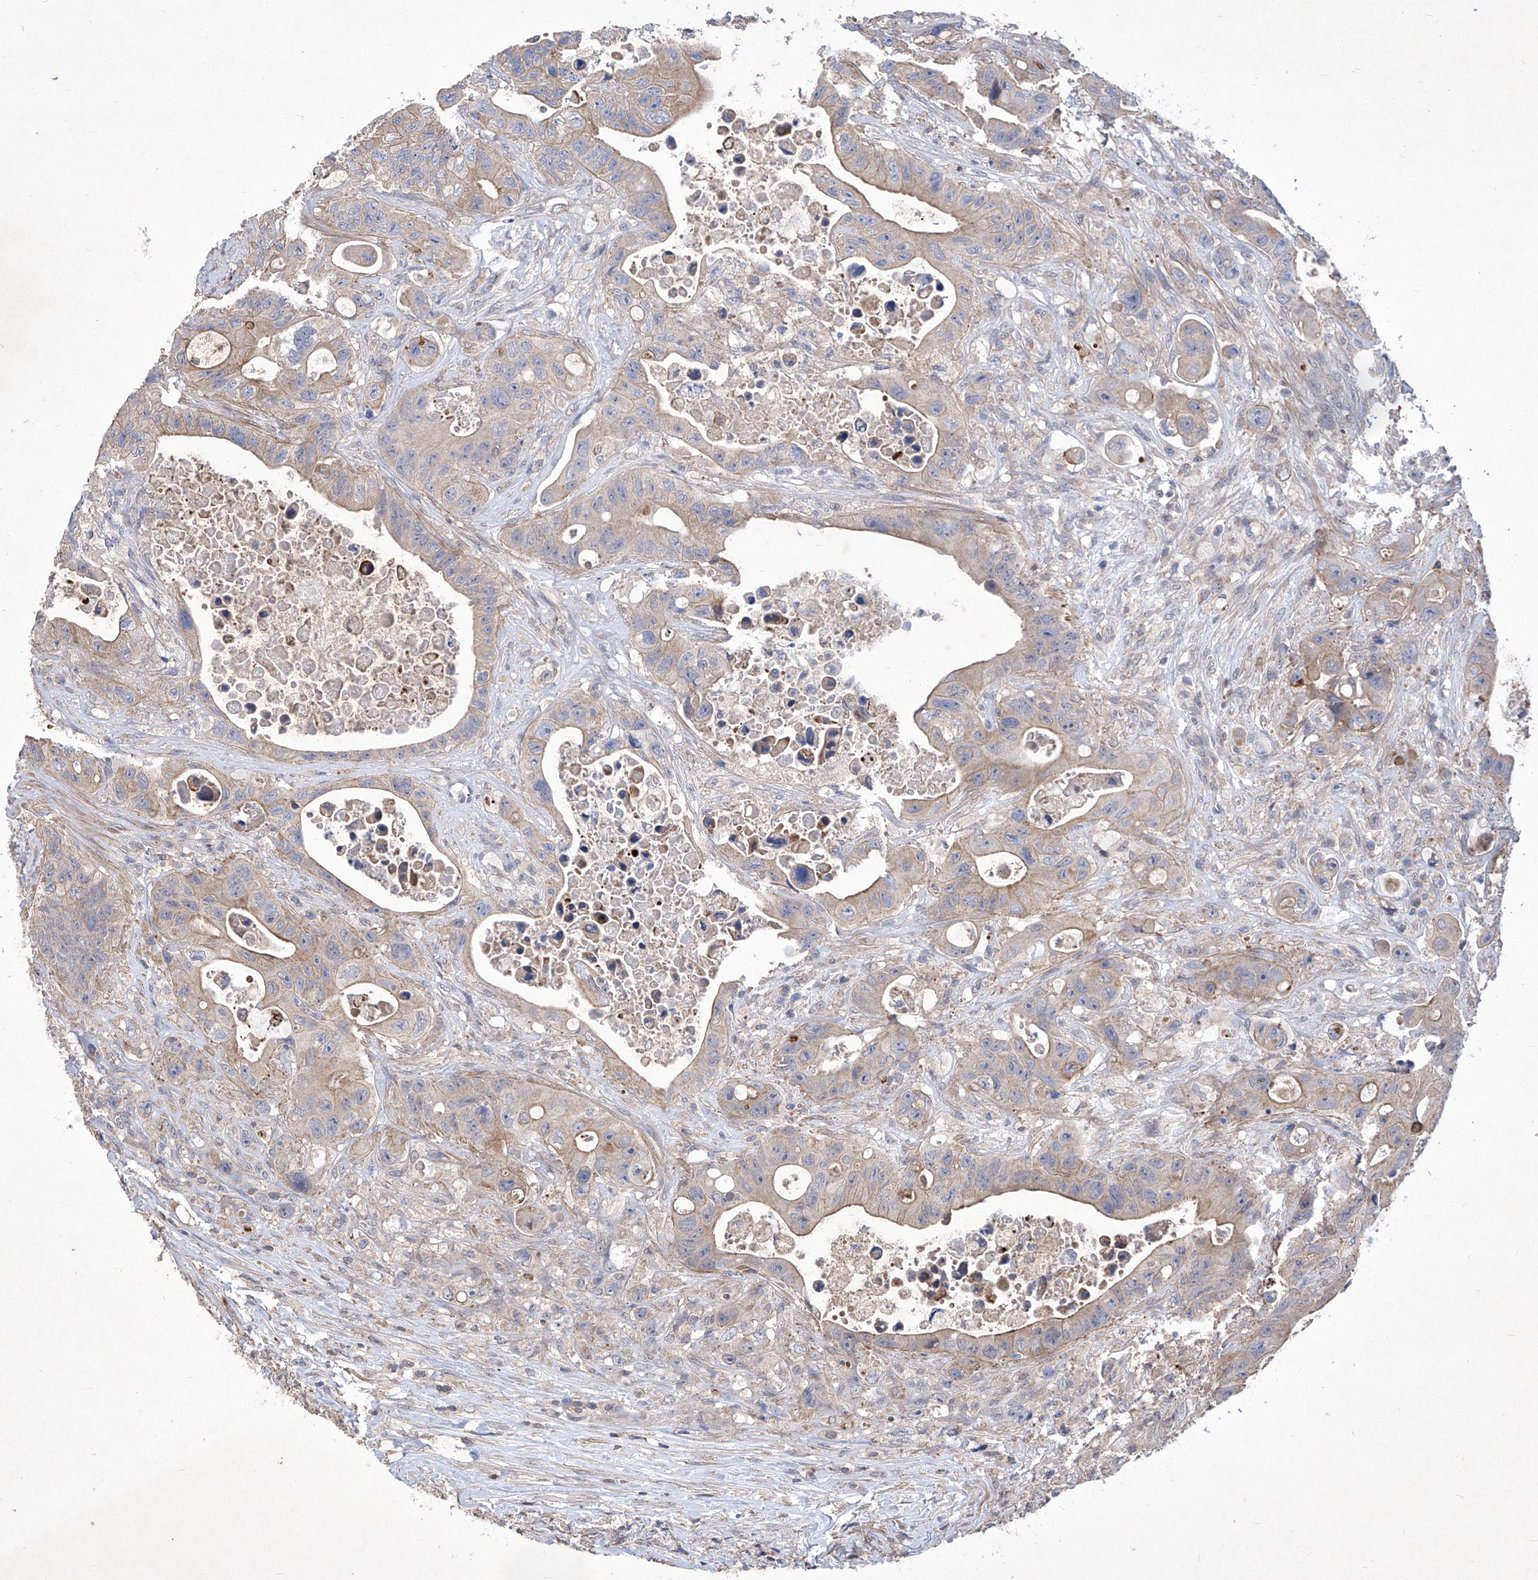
{"staining": {"intensity": "moderate", "quantity": "25%-75%", "location": "cytoplasmic/membranous"}, "tissue": "colorectal cancer", "cell_type": "Tumor cells", "image_type": "cancer", "snomed": [{"axis": "morphology", "description": "Adenocarcinoma, NOS"}, {"axis": "topography", "description": "Colon"}], "caption": "Moderate cytoplasmic/membranous positivity for a protein is seen in about 25%-75% of tumor cells of colorectal cancer using immunohistochemistry.", "gene": "KIFC2", "patient": {"sex": "female", "age": 46}}